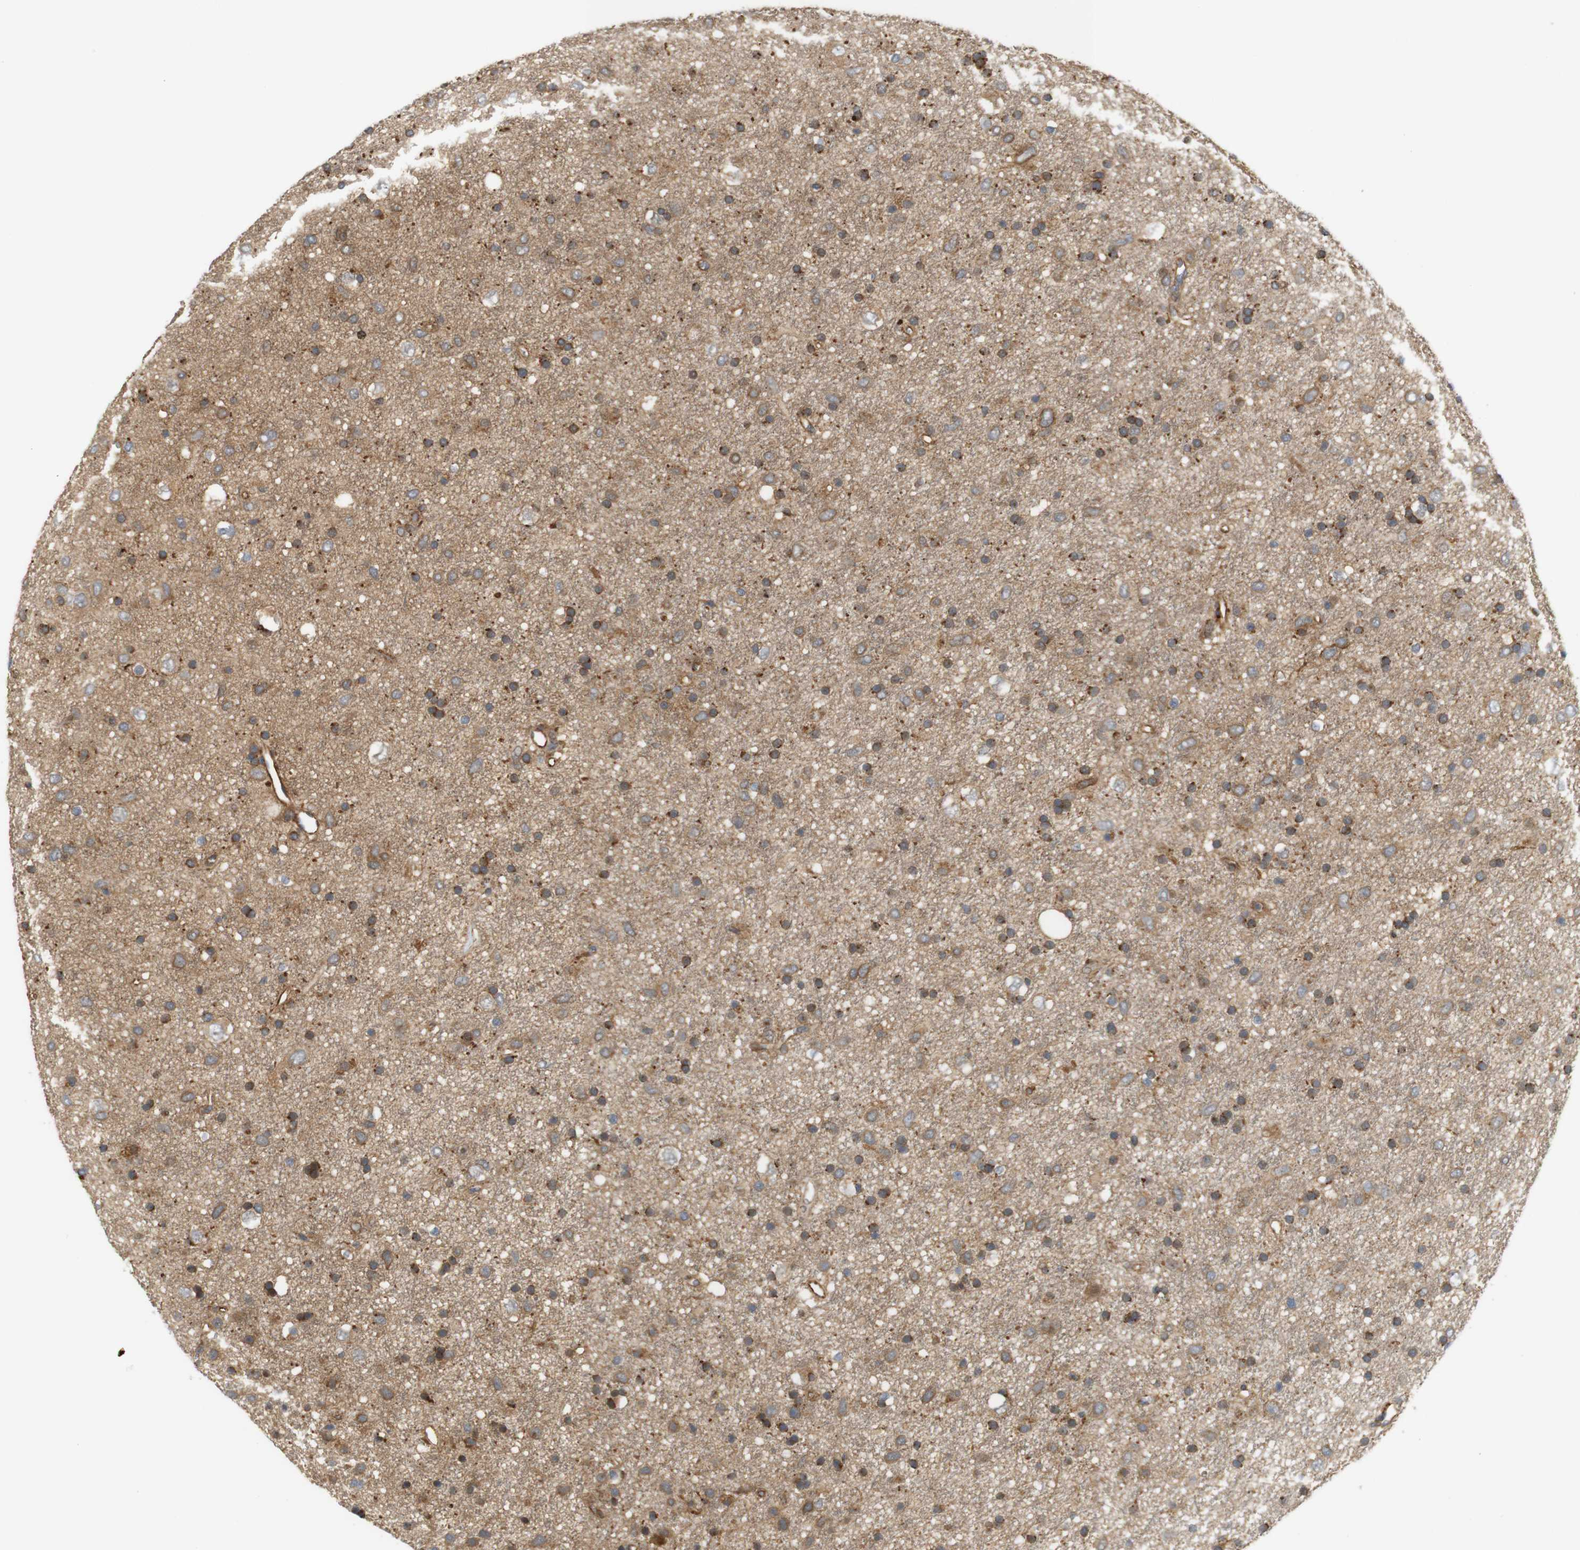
{"staining": {"intensity": "moderate", "quantity": ">75%", "location": "cytoplasmic/membranous"}, "tissue": "glioma", "cell_type": "Tumor cells", "image_type": "cancer", "snomed": [{"axis": "morphology", "description": "Glioma, malignant, Low grade"}, {"axis": "topography", "description": "Brain"}], "caption": "Malignant low-grade glioma tissue shows moderate cytoplasmic/membranous positivity in approximately >75% of tumor cells (Brightfield microscopy of DAB IHC at high magnification).", "gene": "RPTOR", "patient": {"sex": "male", "age": 77}}